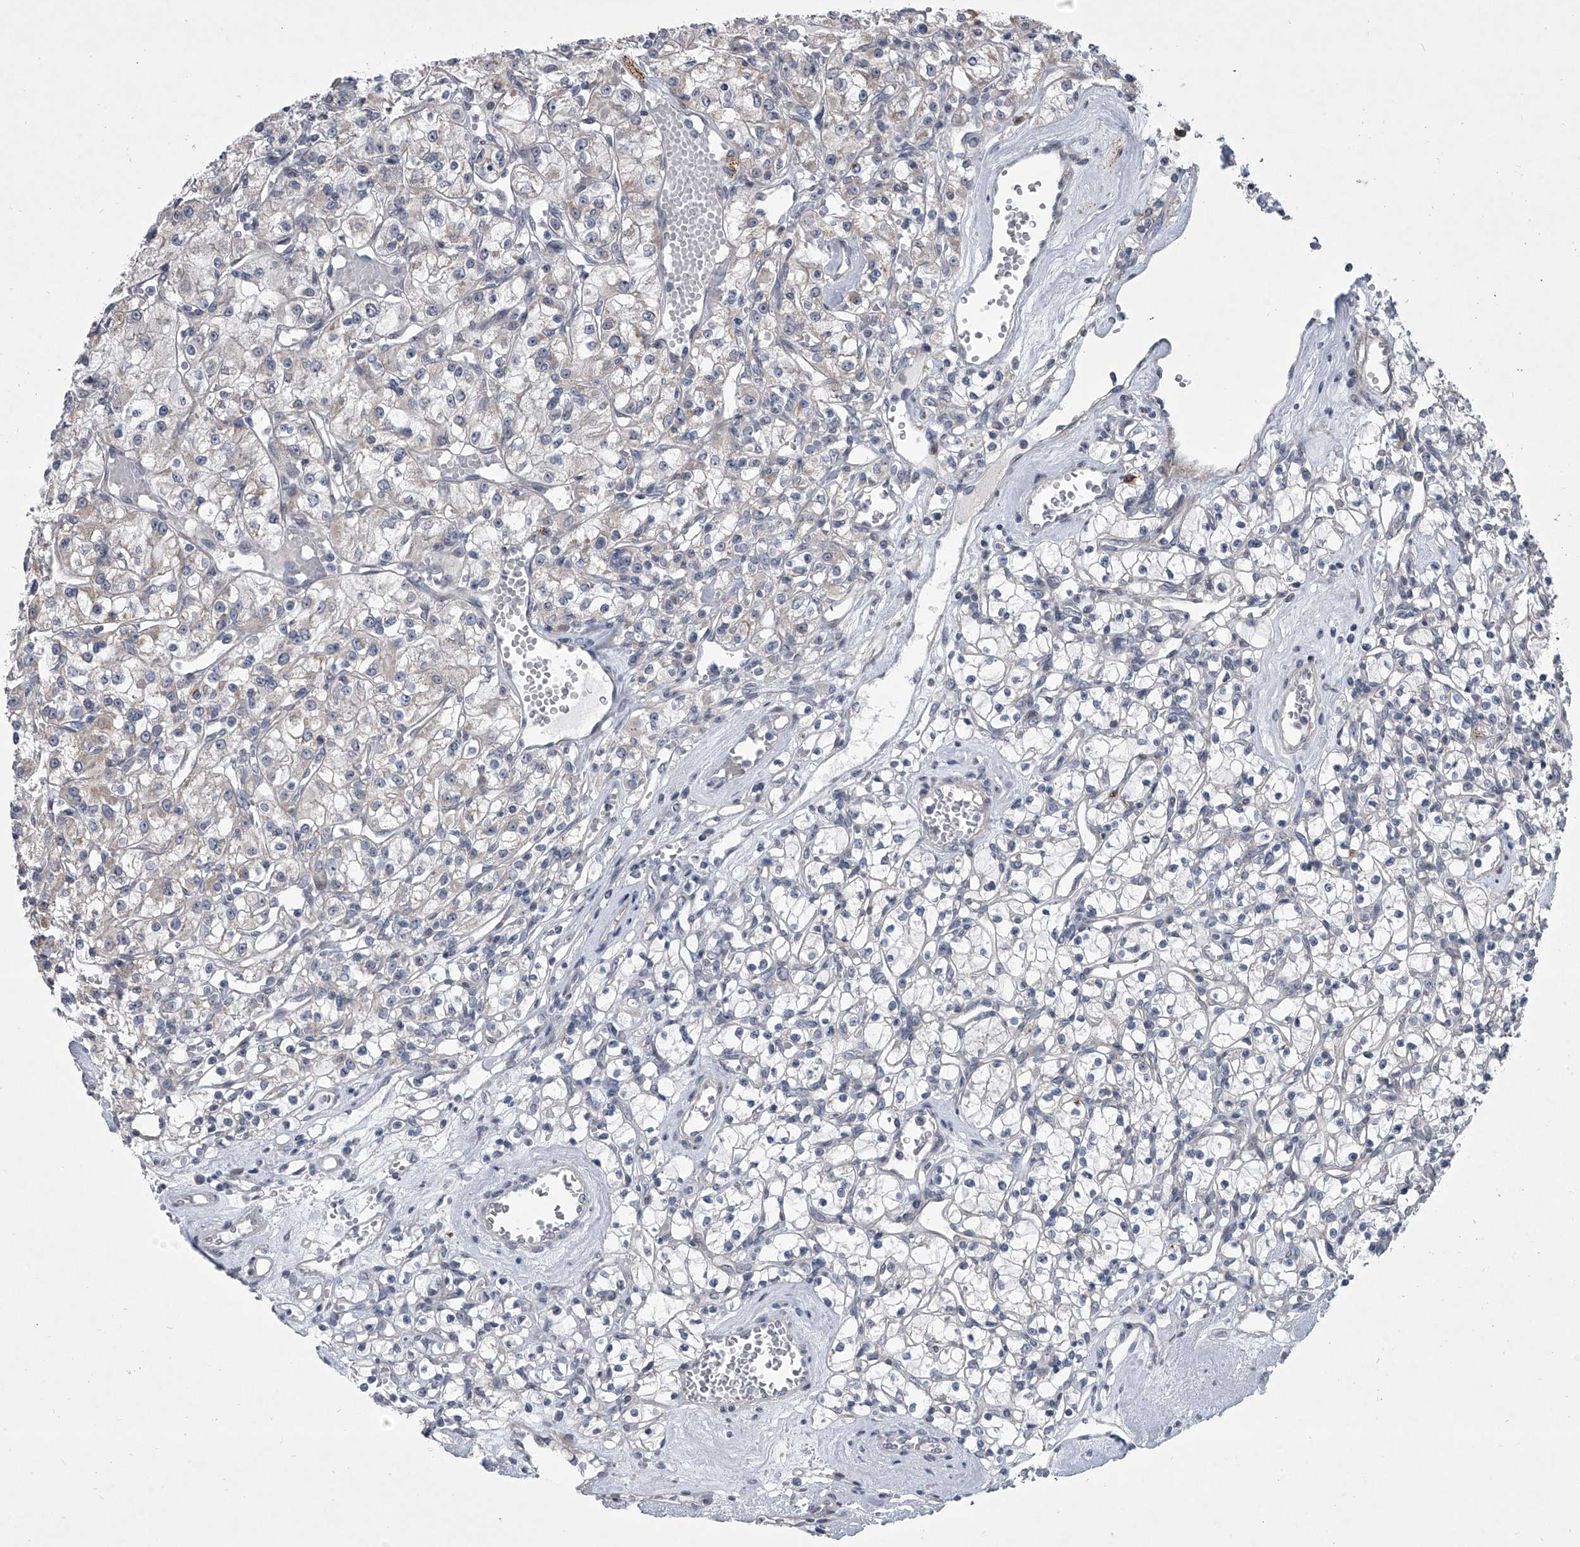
{"staining": {"intensity": "negative", "quantity": "none", "location": "none"}, "tissue": "renal cancer", "cell_type": "Tumor cells", "image_type": "cancer", "snomed": [{"axis": "morphology", "description": "Adenocarcinoma, NOS"}, {"axis": "topography", "description": "Kidney"}], "caption": "This image is of renal cancer stained with immunohistochemistry to label a protein in brown with the nuclei are counter-stained blue. There is no expression in tumor cells.", "gene": "HEATR6", "patient": {"sex": "female", "age": 59}}